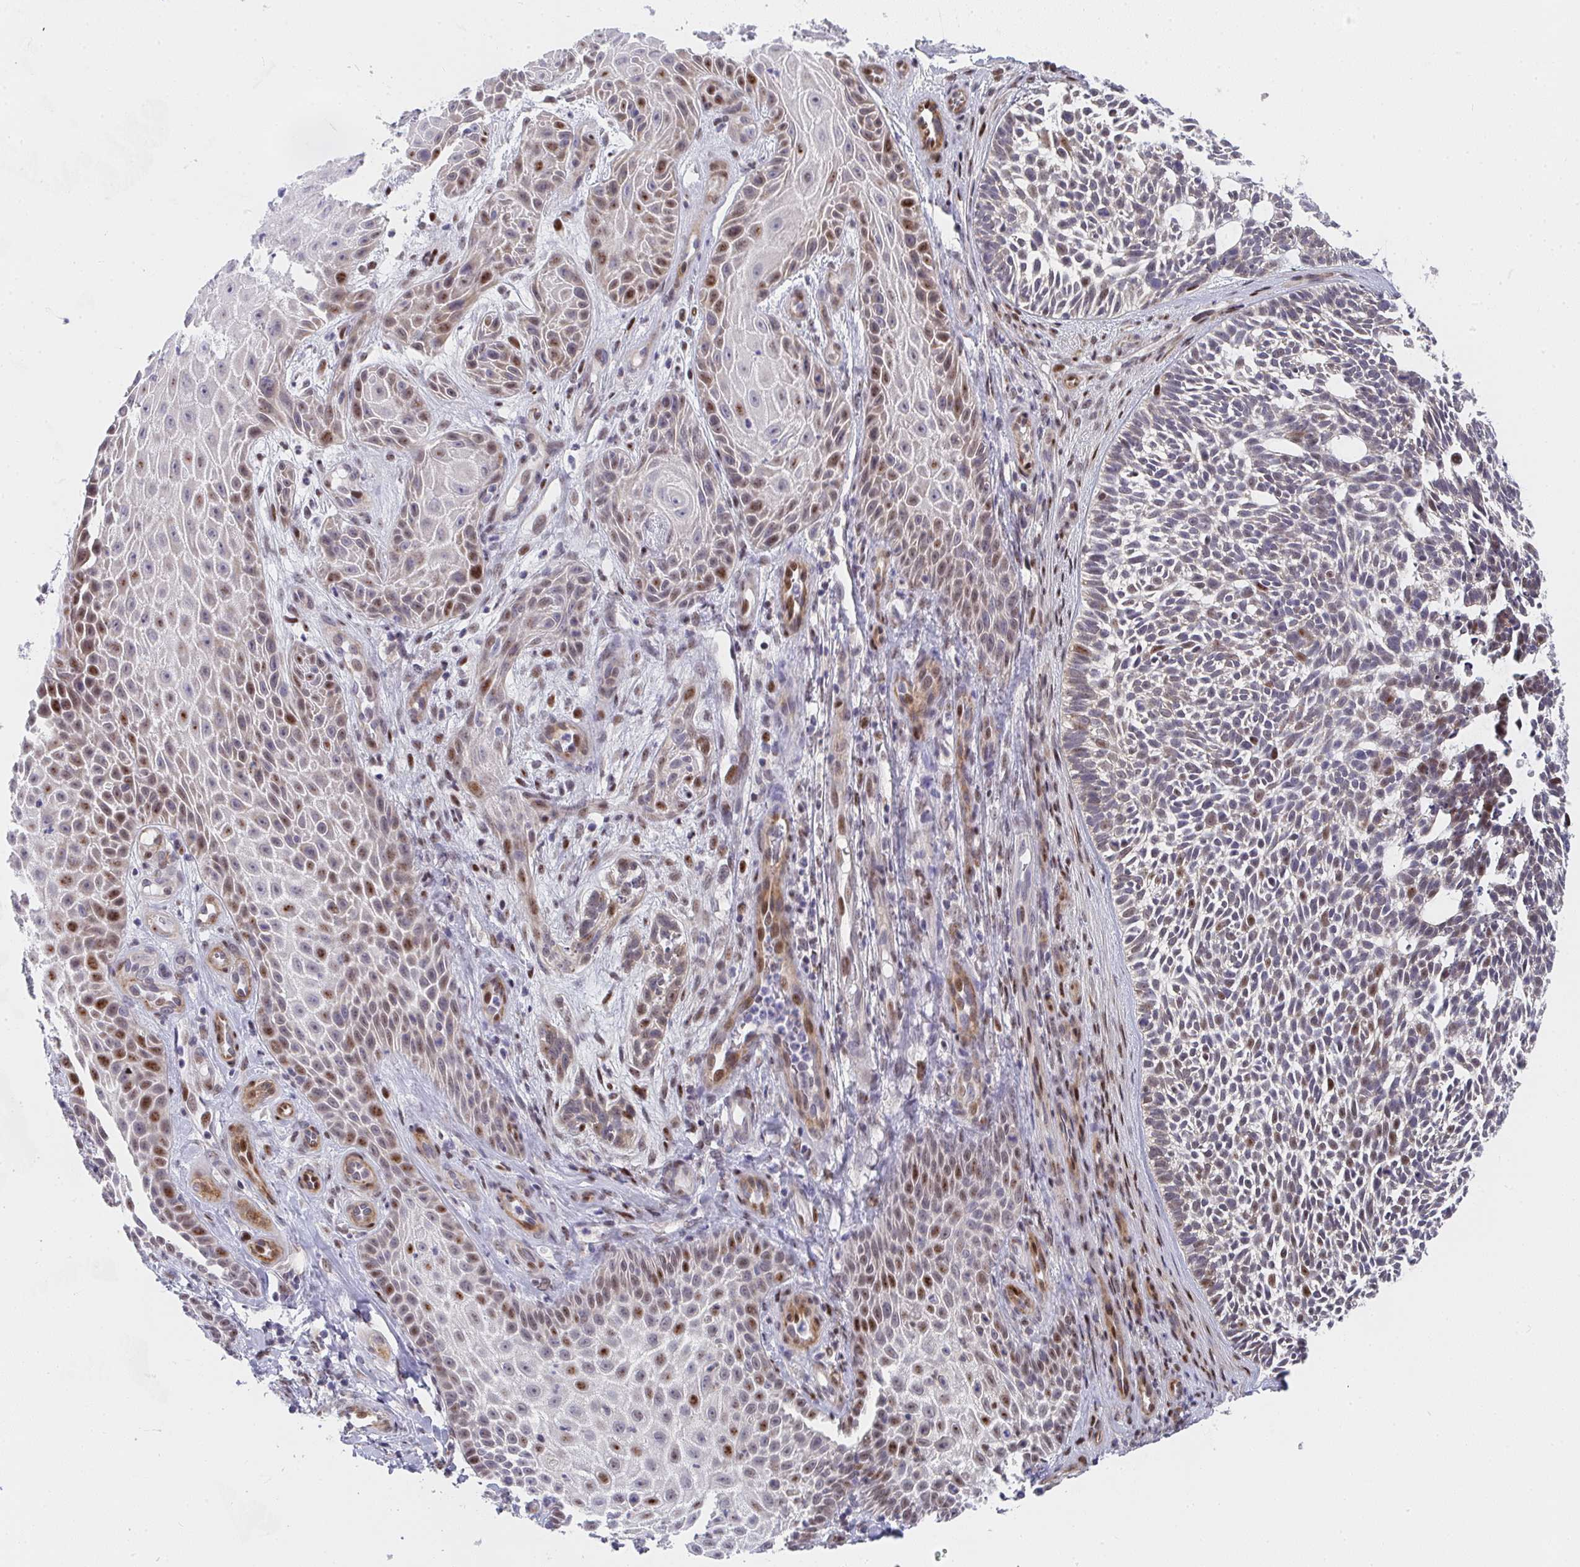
{"staining": {"intensity": "moderate", "quantity": "25%-75%", "location": "nuclear"}, "tissue": "skin cancer", "cell_type": "Tumor cells", "image_type": "cancer", "snomed": [{"axis": "morphology", "description": "Basal cell carcinoma"}, {"axis": "topography", "description": "Skin"}, {"axis": "topography", "description": "Skin, foot"}], "caption": "Human skin cancer (basal cell carcinoma) stained with a protein marker exhibits moderate staining in tumor cells.", "gene": "ZIC3", "patient": {"sex": "female", "age": 77}}